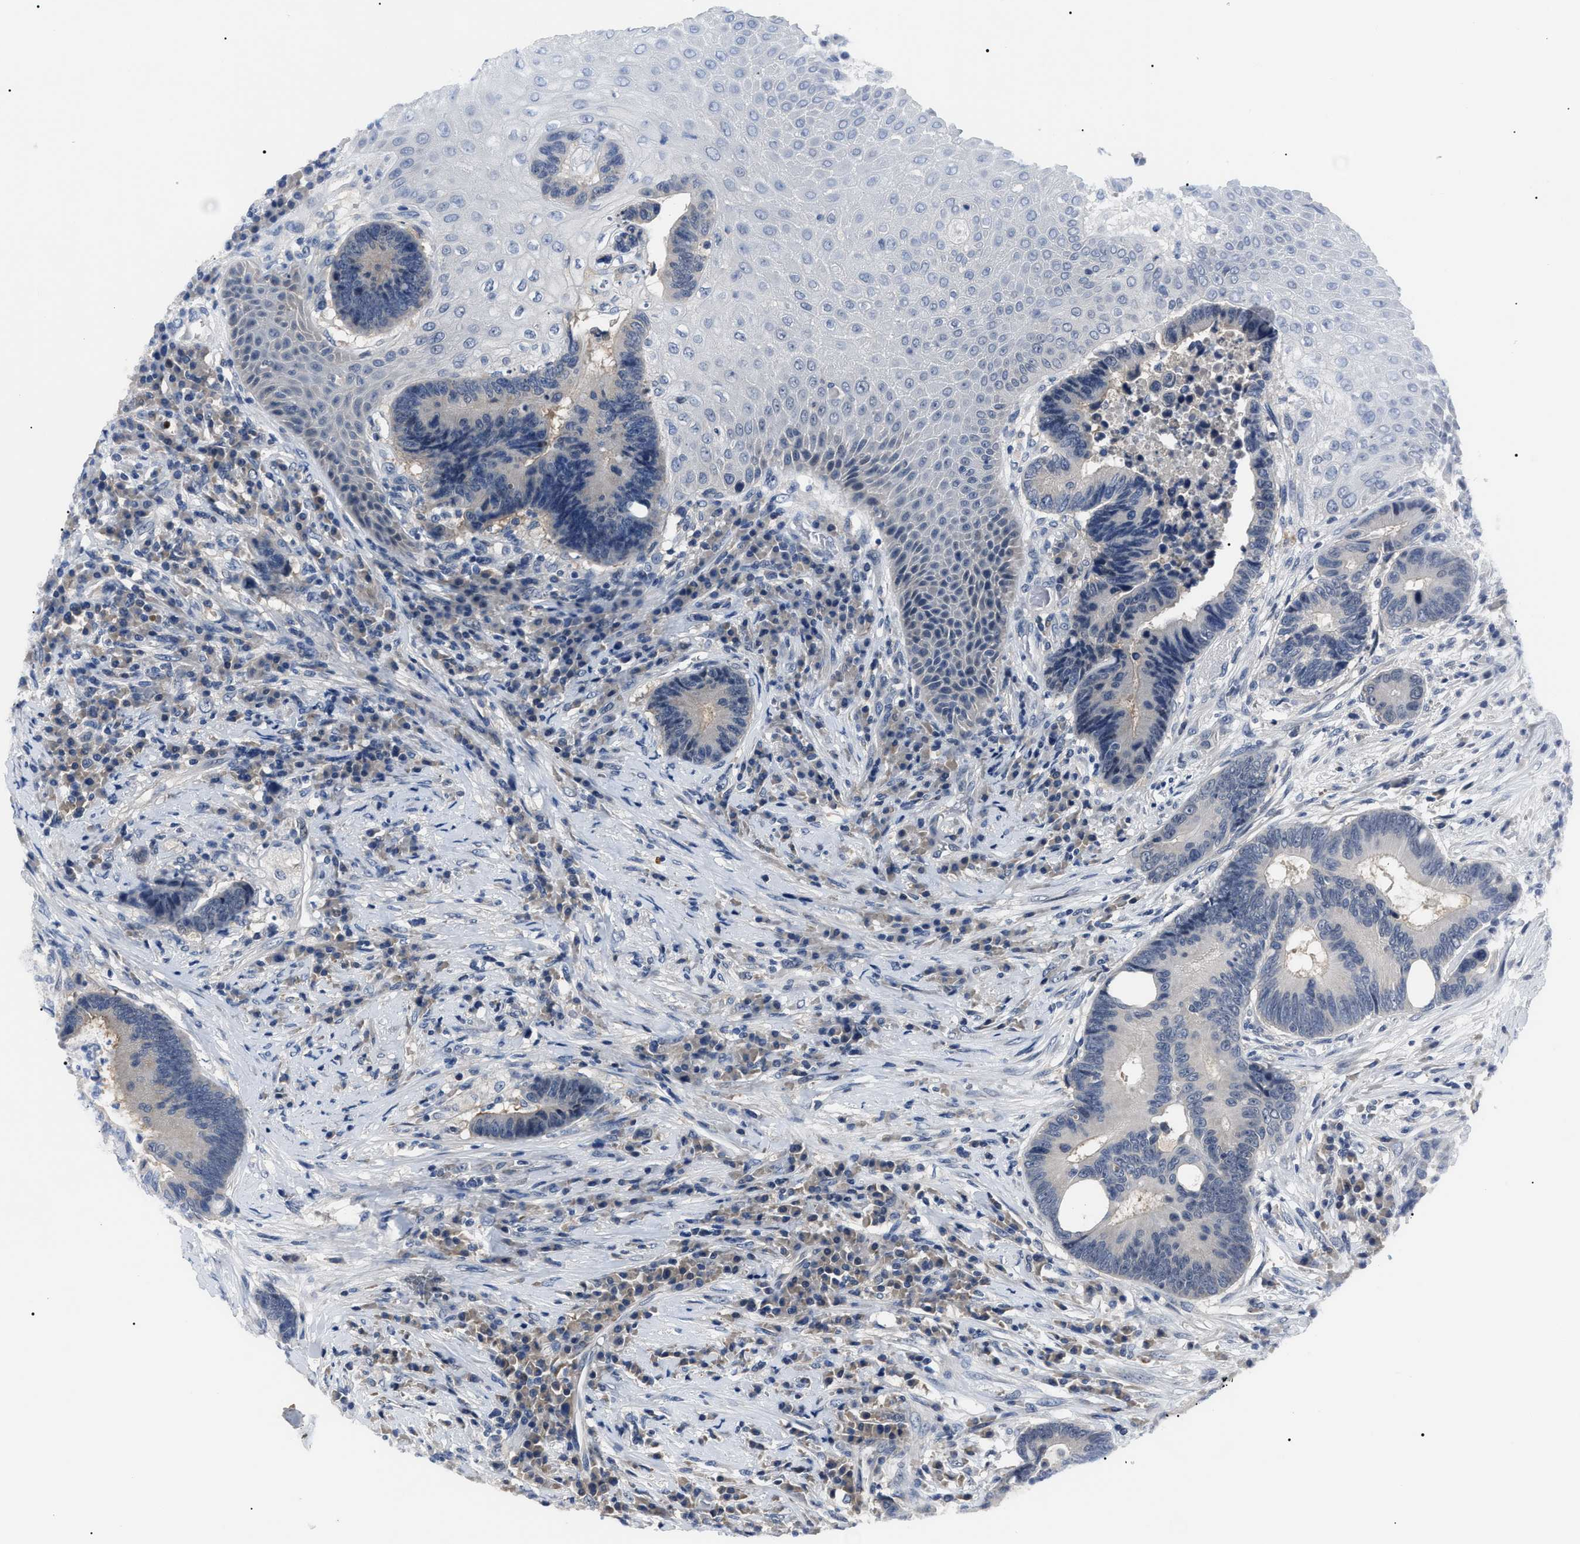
{"staining": {"intensity": "negative", "quantity": "none", "location": "none"}, "tissue": "colorectal cancer", "cell_type": "Tumor cells", "image_type": "cancer", "snomed": [{"axis": "morphology", "description": "Adenocarcinoma, NOS"}, {"axis": "topography", "description": "Rectum"}, {"axis": "topography", "description": "Anal"}], "caption": "DAB immunohistochemical staining of human colorectal adenocarcinoma exhibits no significant expression in tumor cells.", "gene": "LRWD1", "patient": {"sex": "female", "age": 89}}